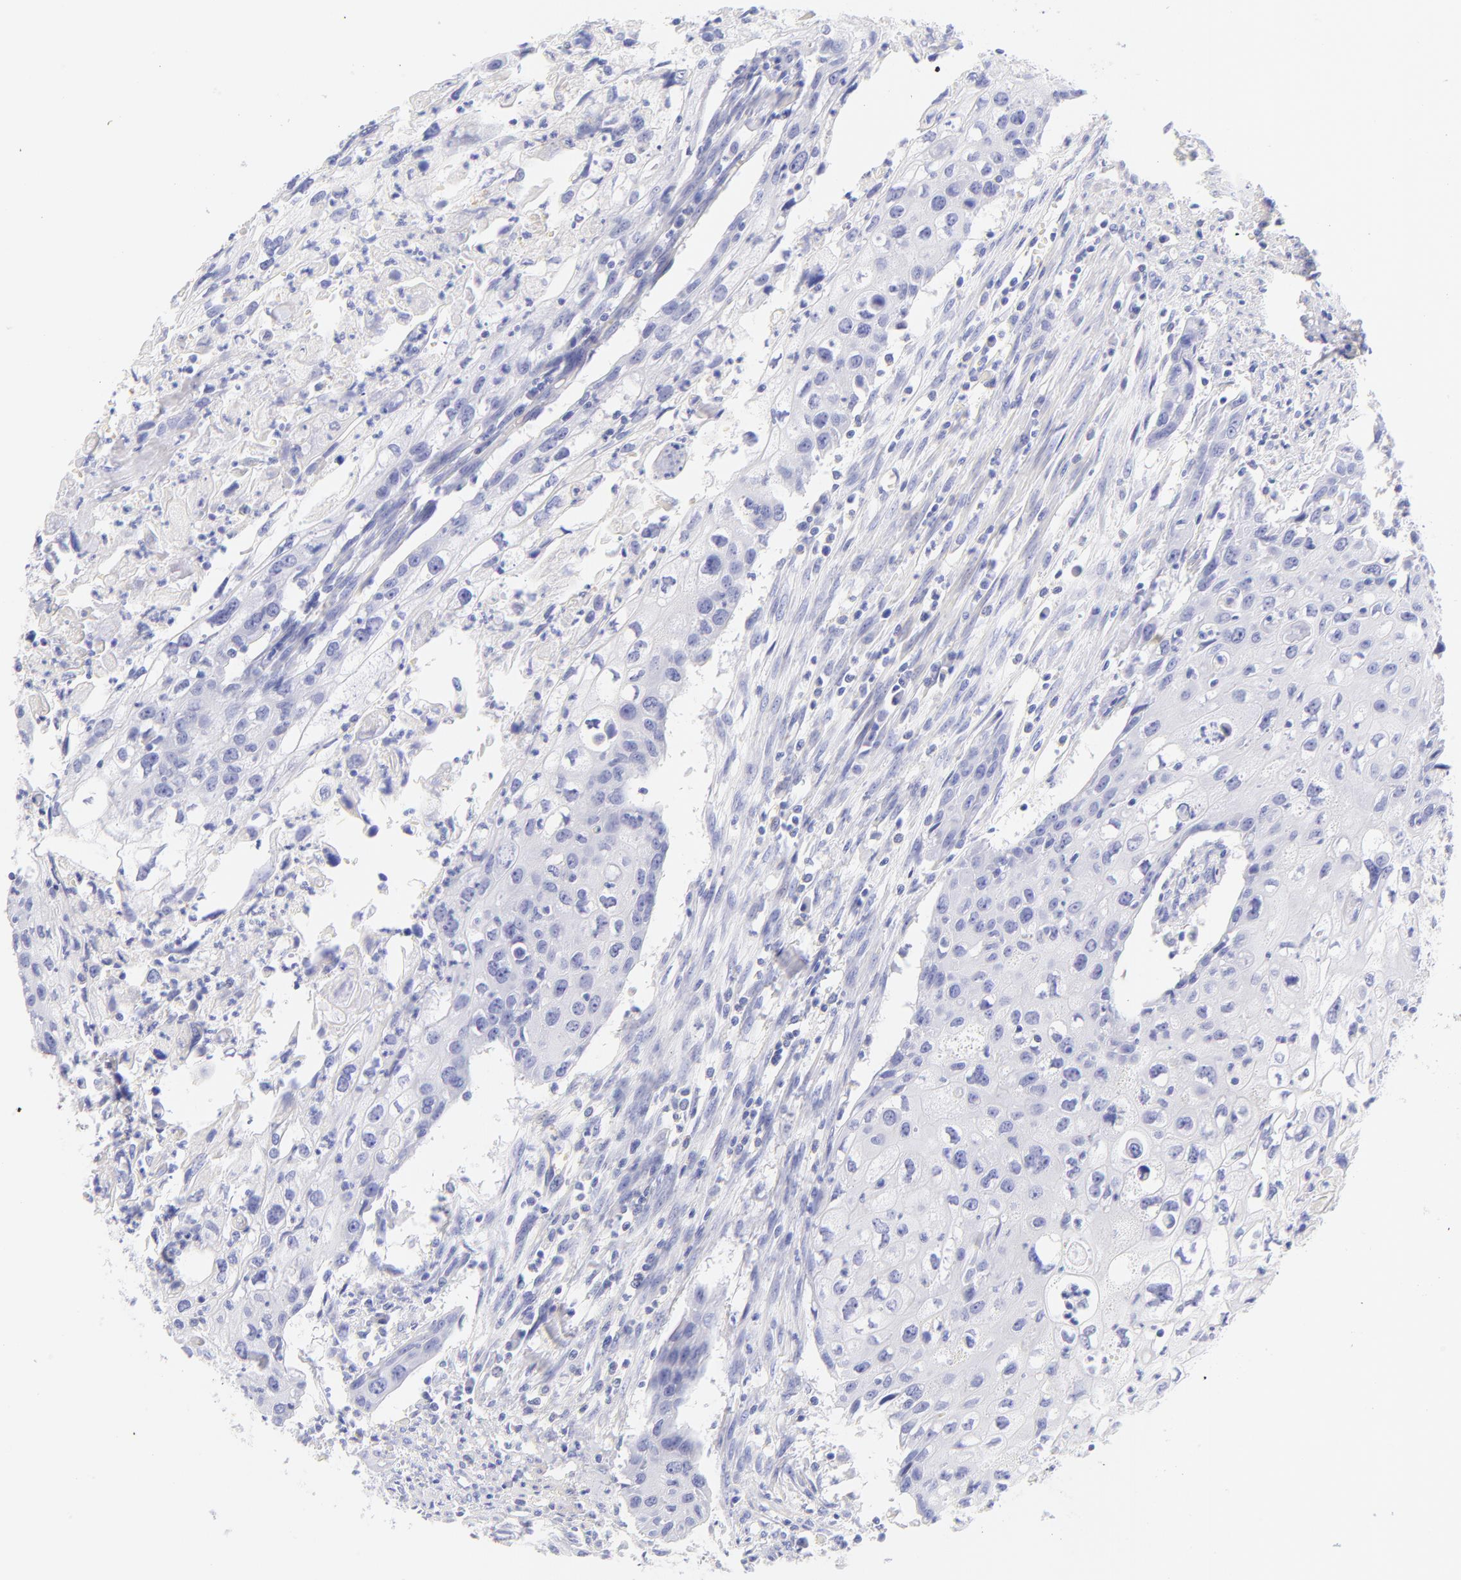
{"staining": {"intensity": "negative", "quantity": "none", "location": "none"}, "tissue": "urothelial cancer", "cell_type": "Tumor cells", "image_type": "cancer", "snomed": [{"axis": "morphology", "description": "Urothelial carcinoma, High grade"}, {"axis": "topography", "description": "Urinary bladder"}], "caption": "Tumor cells are negative for brown protein staining in urothelial cancer.", "gene": "FRMPD3", "patient": {"sex": "male", "age": 54}}